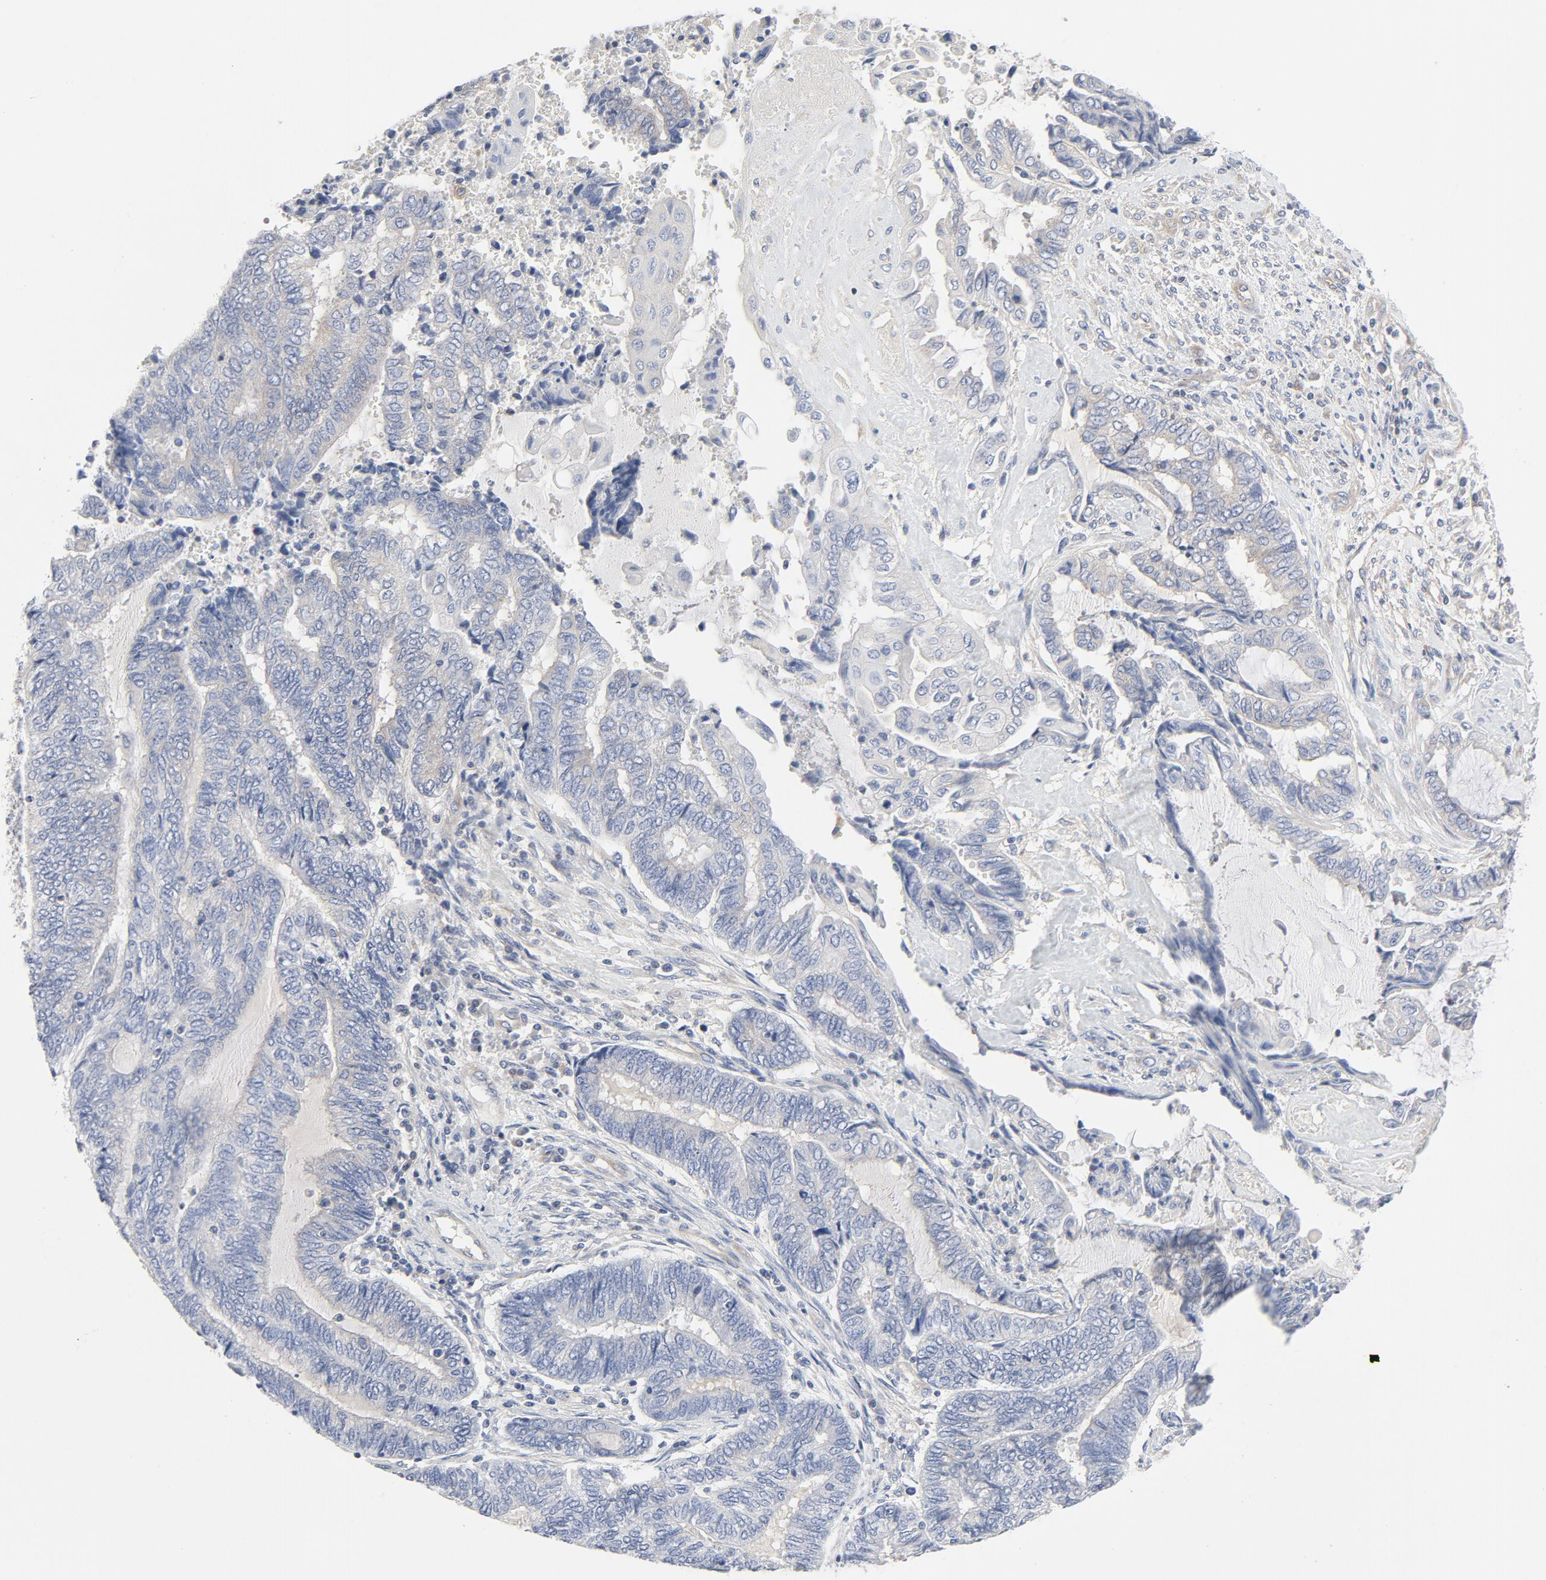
{"staining": {"intensity": "negative", "quantity": "none", "location": "none"}, "tissue": "endometrial cancer", "cell_type": "Tumor cells", "image_type": "cancer", "snomed": [{"axis": "morphology", "description": "Adenocarcinoma, NOS"}, {"axis": "topography", "description": "Uterus"}, {"axis": "topography", "description": "Endometrium"}], "caption": "There is no significant expression in tumor cells of endometrial cancer.", "gene": "RABEP1", "patient": {"sex": "female", "age": 70}}